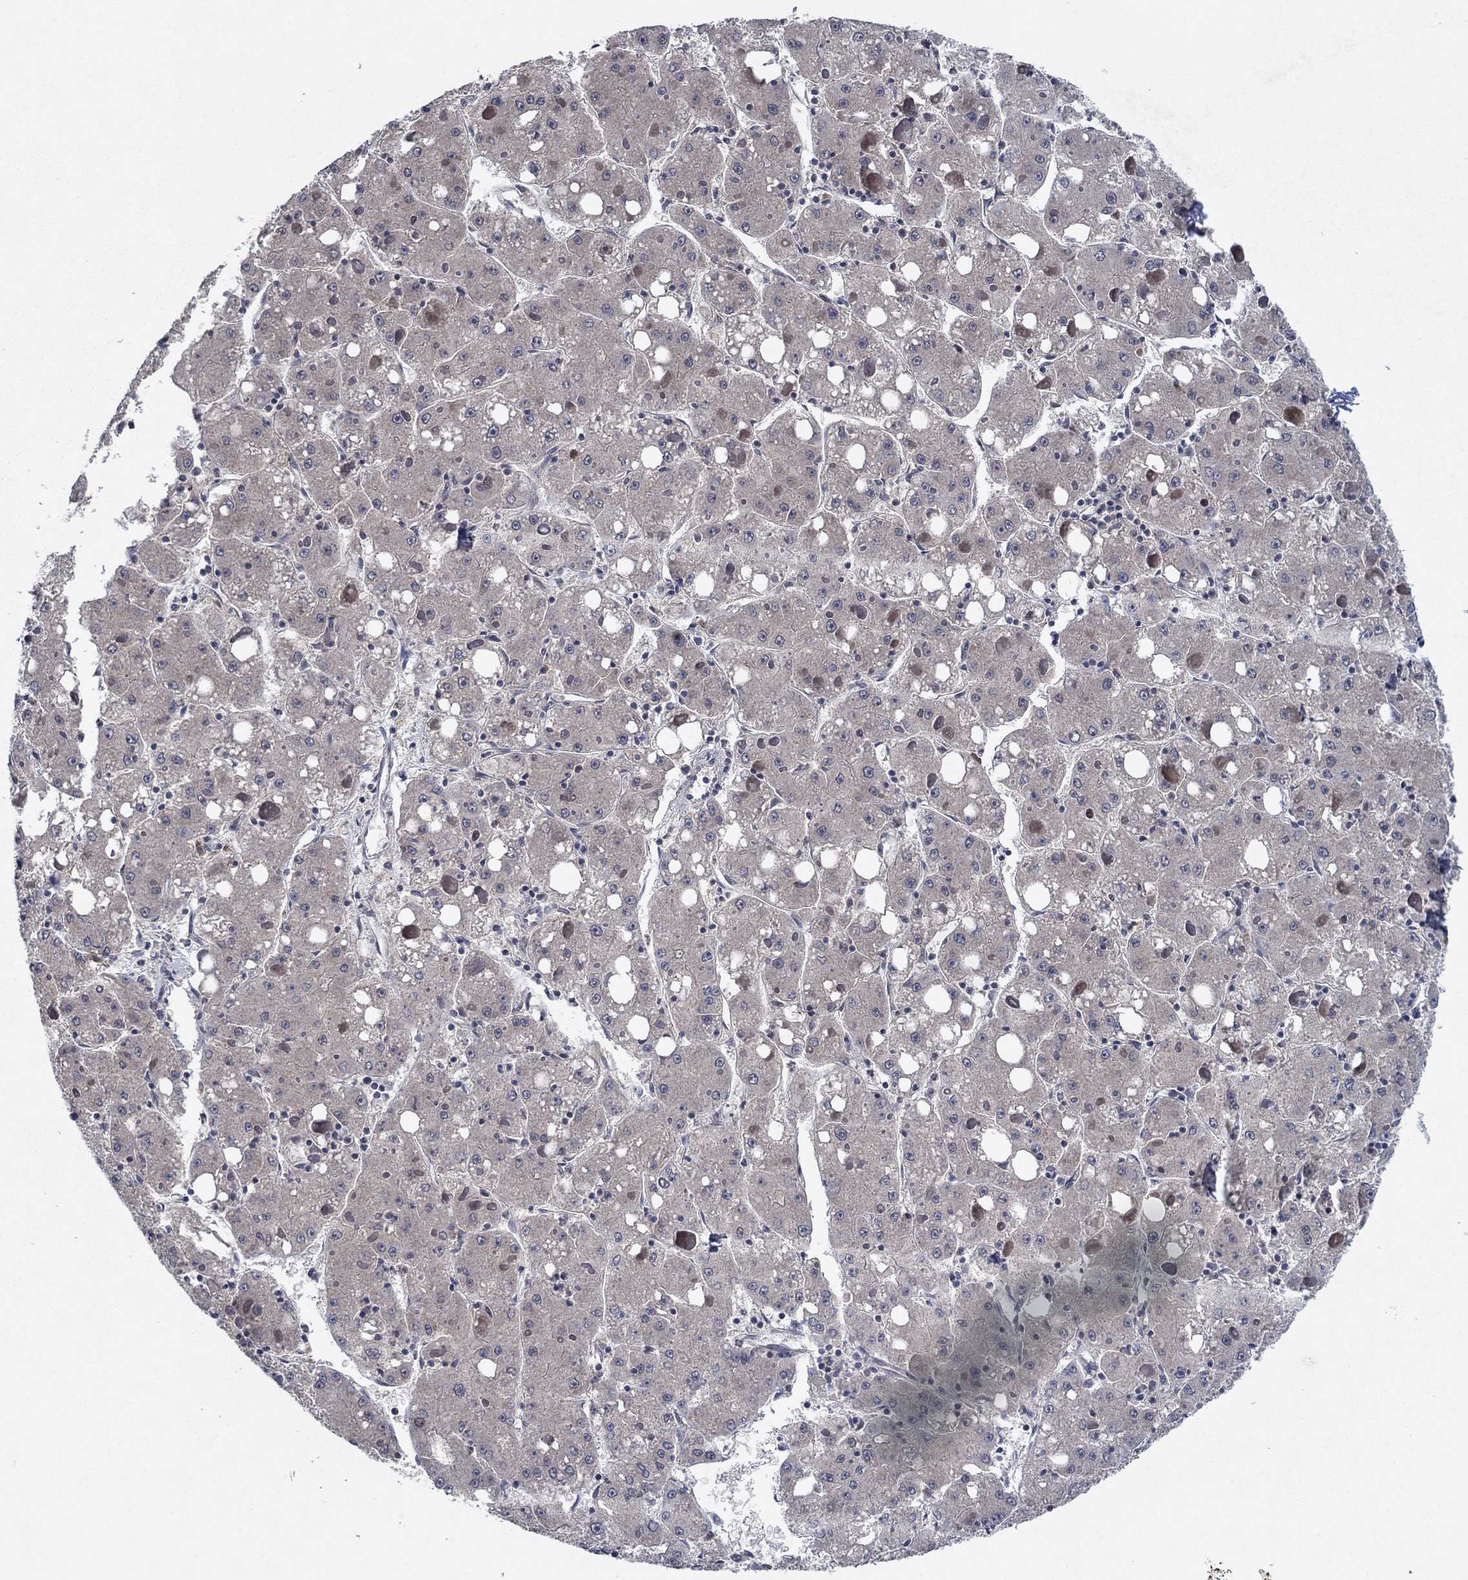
{"staining": {"intensity": "negative", "quantity": "none", "location": "none"}, "tissue": "liver cancer", "cell_type": "Tumor cells", "image_type": "cancer", "snomed": [{"axis": "morphology", "description": "Carcinoma, Hepatocellular, NOS"}, {"axis": "topography", "description": "Liver"}], "caption": "The photomicrograph exhibits no staining of tumor cells in liver hepatocellular carcinoma. (DAB immunohistochemistry visualized using brightfield microscopy, high magnification).", "gene": "IL4", "patient": {"sex": "male", "age": 73}}